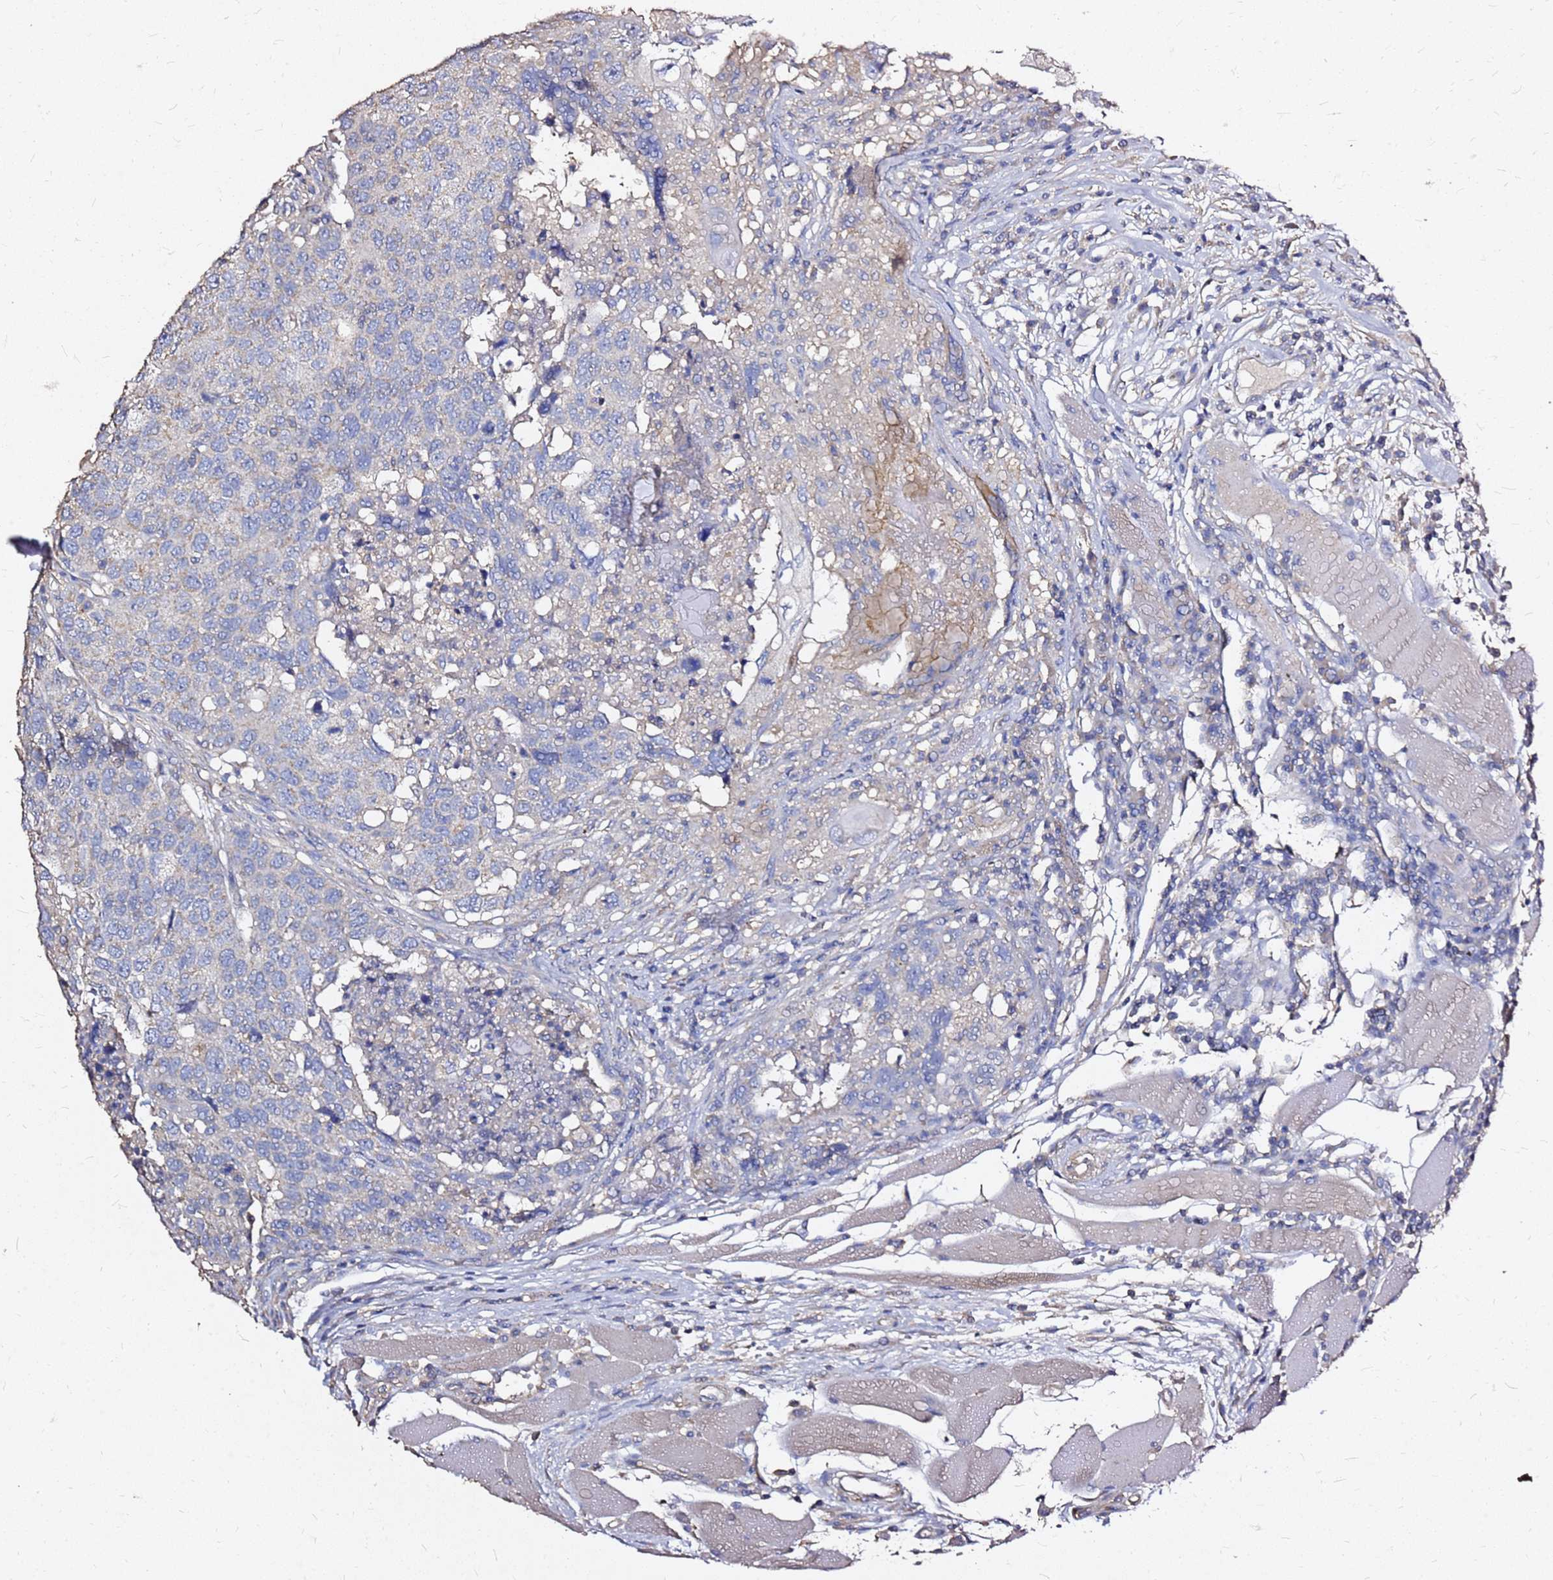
{"staining": {"intensity": "negative", "quantity": "none", "location": "none"}, "tissue": "head and neck cancer", "cell_type": "Tumor cells", "image_type": "cancer", "snomed": [{"axis": "morphology", "description": "Squamous cell carcinoma, NOS"}, {"axis": "topography", "description": "Head-Neck"}], "caption": "The image shows no significant staining in tumor cells of head and neck squamous cell carcinoma.", "gene": "EXD3", "patient": {"sex": "male", "age": 66}}